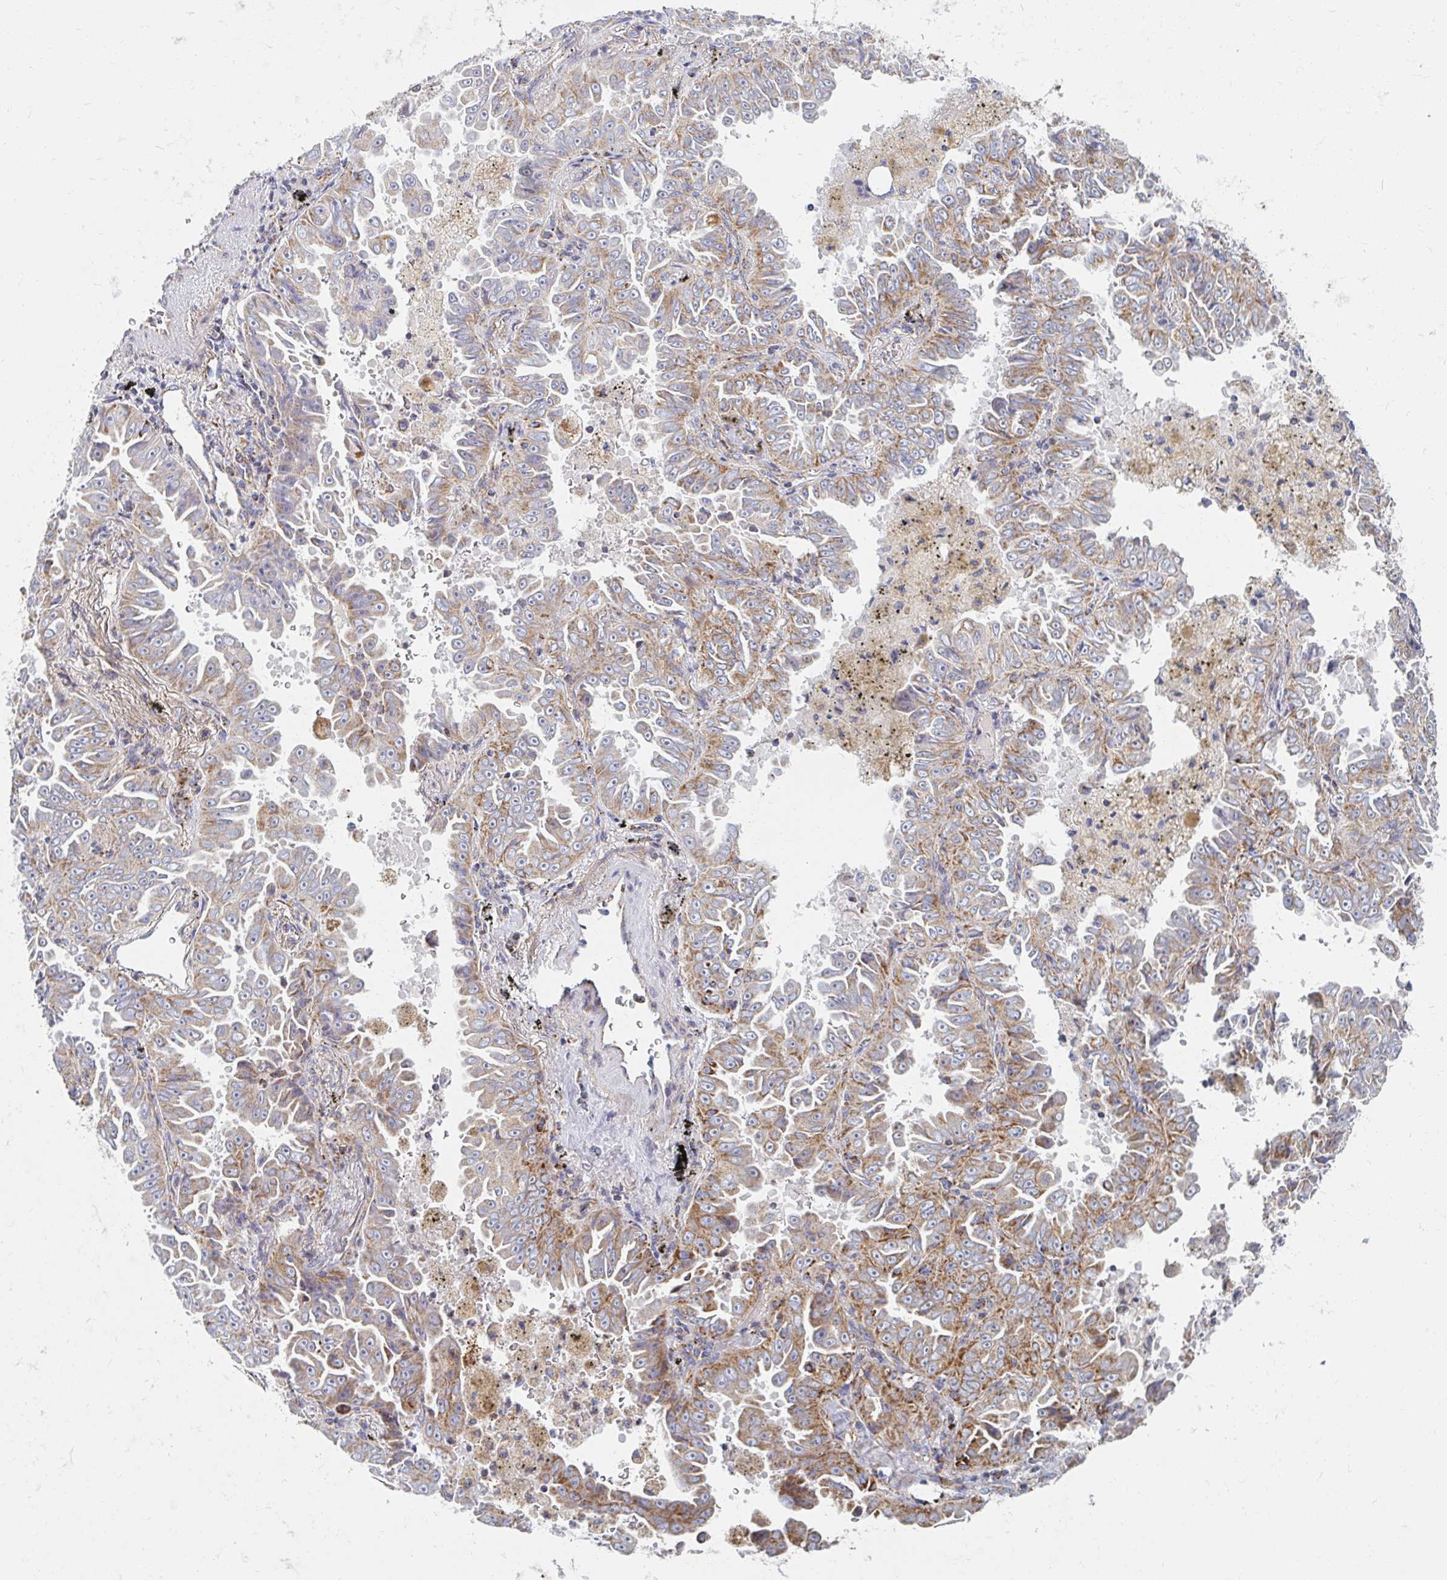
{"staining": {"intensity": "moderate", "quantity": "<25%", "location": "cytoplasmic/membranous"}, "tissue": "lung cancer", "cell_type": "Tumor cells", "image_type": "cancer", "snomed": [{"axis": "morphology", "description": "Adenocarcinoma, NOS"}, {"axis": "topography", "description": "Lung"}], "caption": "IHC image of human lung cancer (adenocarcinoma) stained for a protein (brown), which exhibits low levels of moderate cytoplasmic/membranous positivity in about <25% of tumor cells.", "gene": "MAVS", "patient": {"sex": "female", "age": 52}}